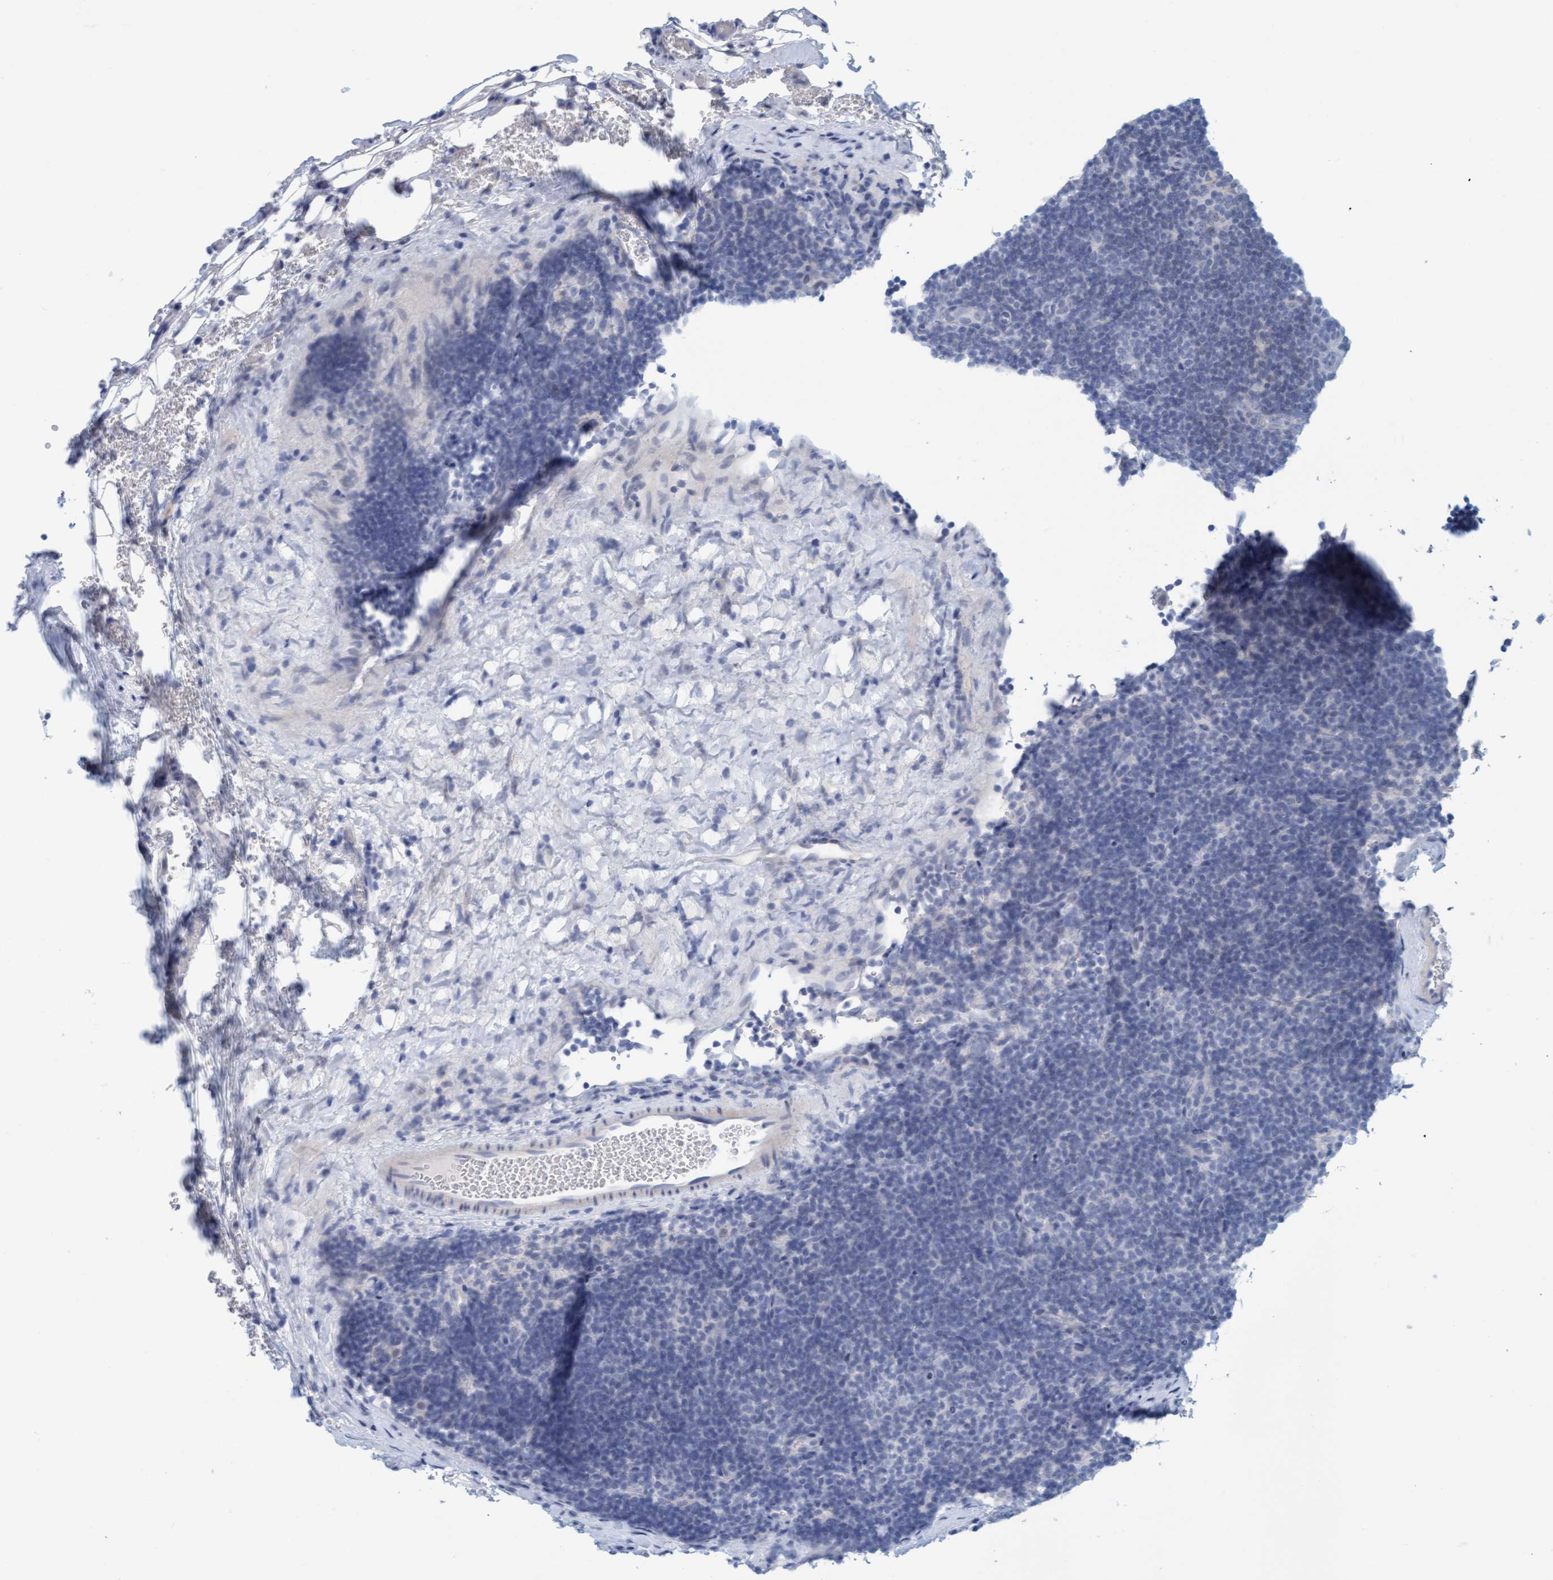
{"staining": {"intensity": "negative", "quantity": "none", "location": "none"}, "tissue": "lymphoma", "cell_type": "Tumor cells", "image_type": "cancer", "snomed": [{"axis": "morphology", "description": "Hodgkin's disease, NOS"}, {"axis": "topography", "description": "Lymph node"}], "caption": "A photomicrograph of human lymphoma is negative for staining in tumor cells.", "gene": "KLHL11", "patient": {"sex": "female", "age": 57}}